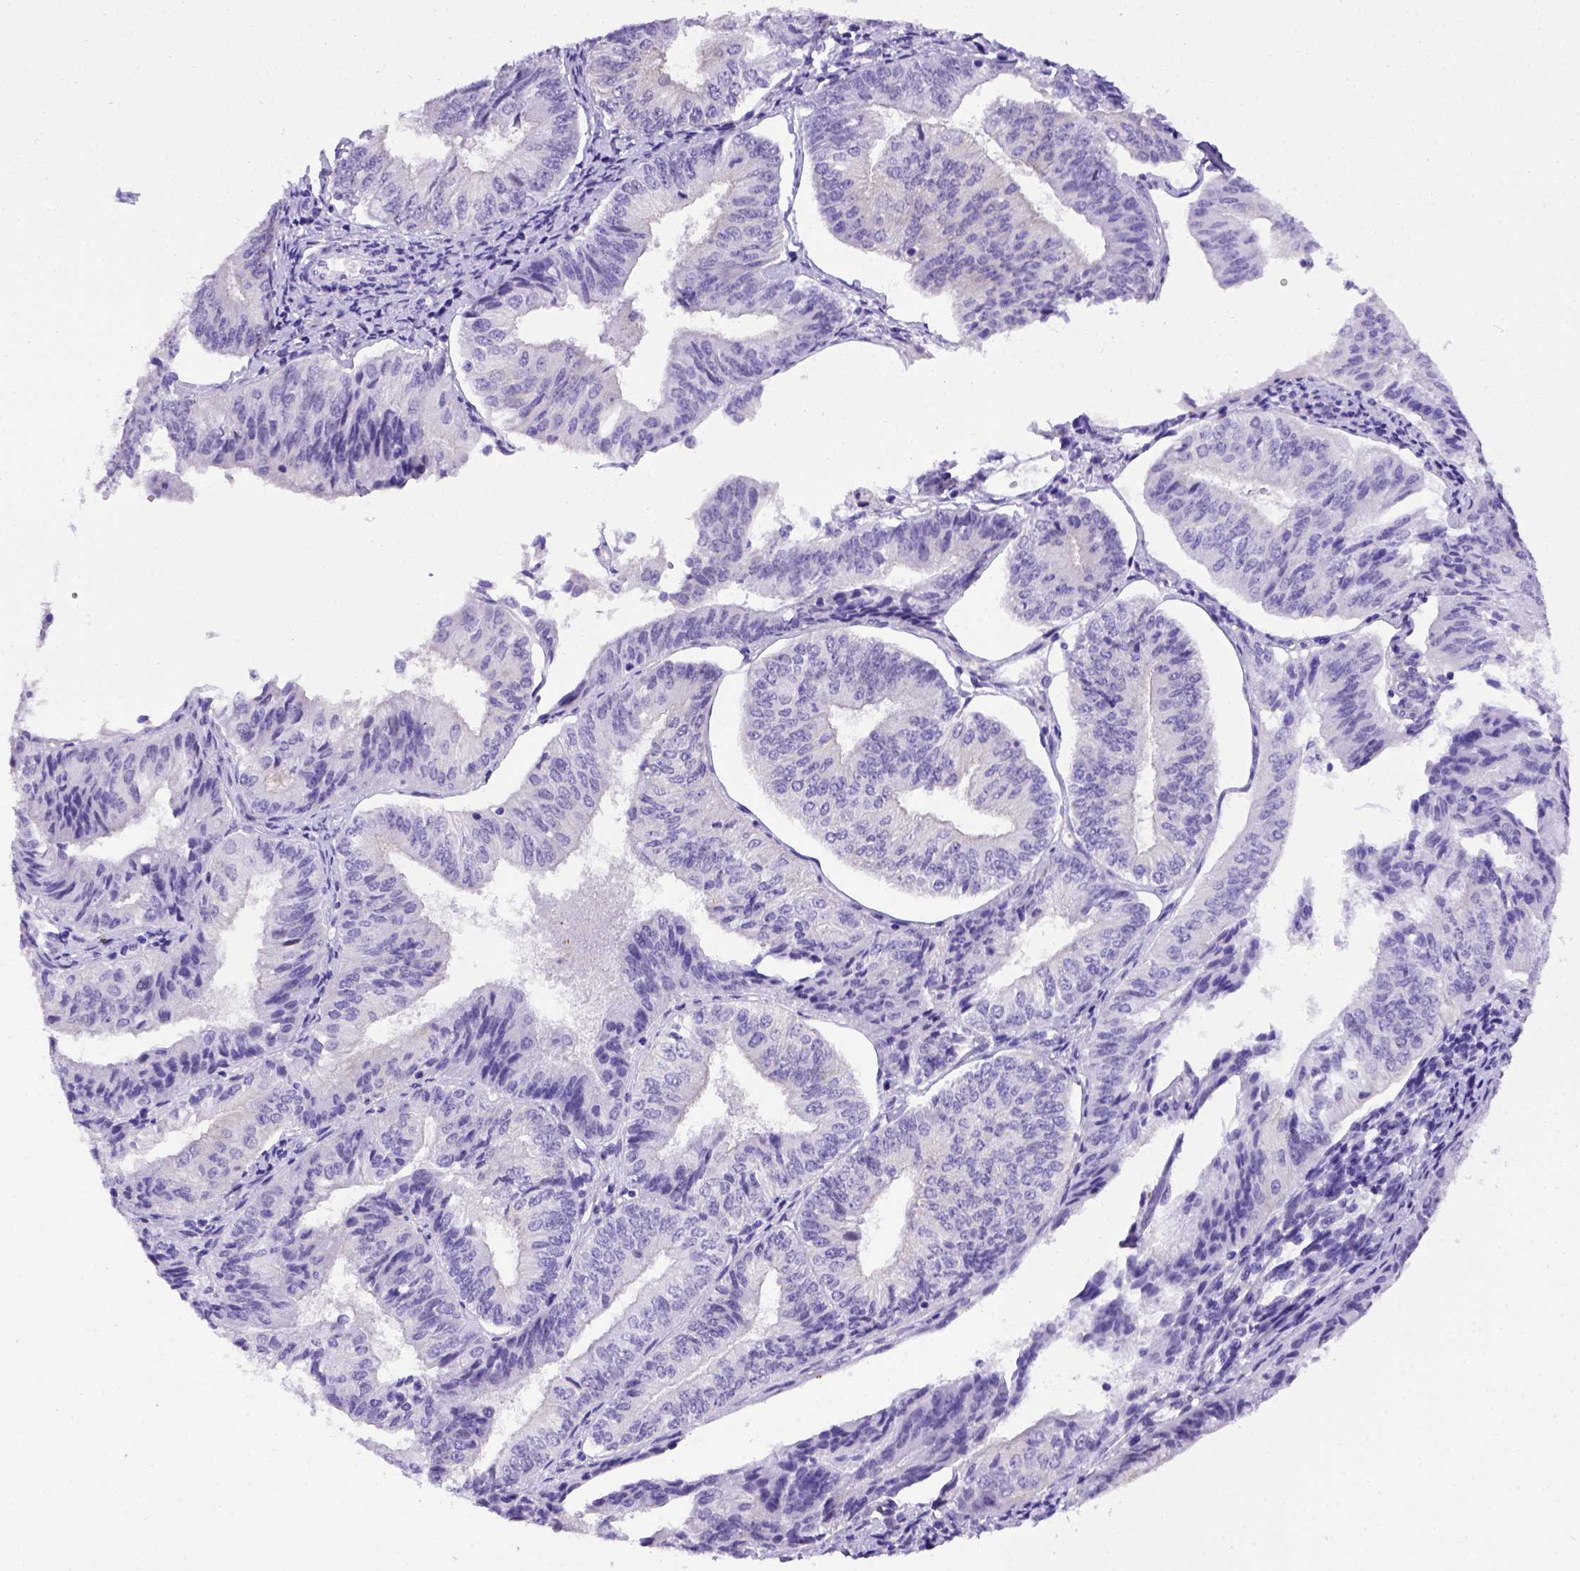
{"staining": {"intensity": "negative", "quantity": "none", "location": "none"}, "tissue": "endometrial cancer", "cell_type": "Tumor cells", "image_type": "cancer", "snomed": [{"axis": "morphology", "description": "Adenocarcinoma, NOS"}, {"axis": "topography", "description": "Endometrium"}], "caption": "High magnification brightfield microscopy of endometrial cancer stained with DAB (3,3'-diaminobenzidine) (brown) and counterstained with hematoxylin (blue): tumor cells show no significant expression.", "gene": "ADAM12", "patient": {"sex": "female", "age": 58}}